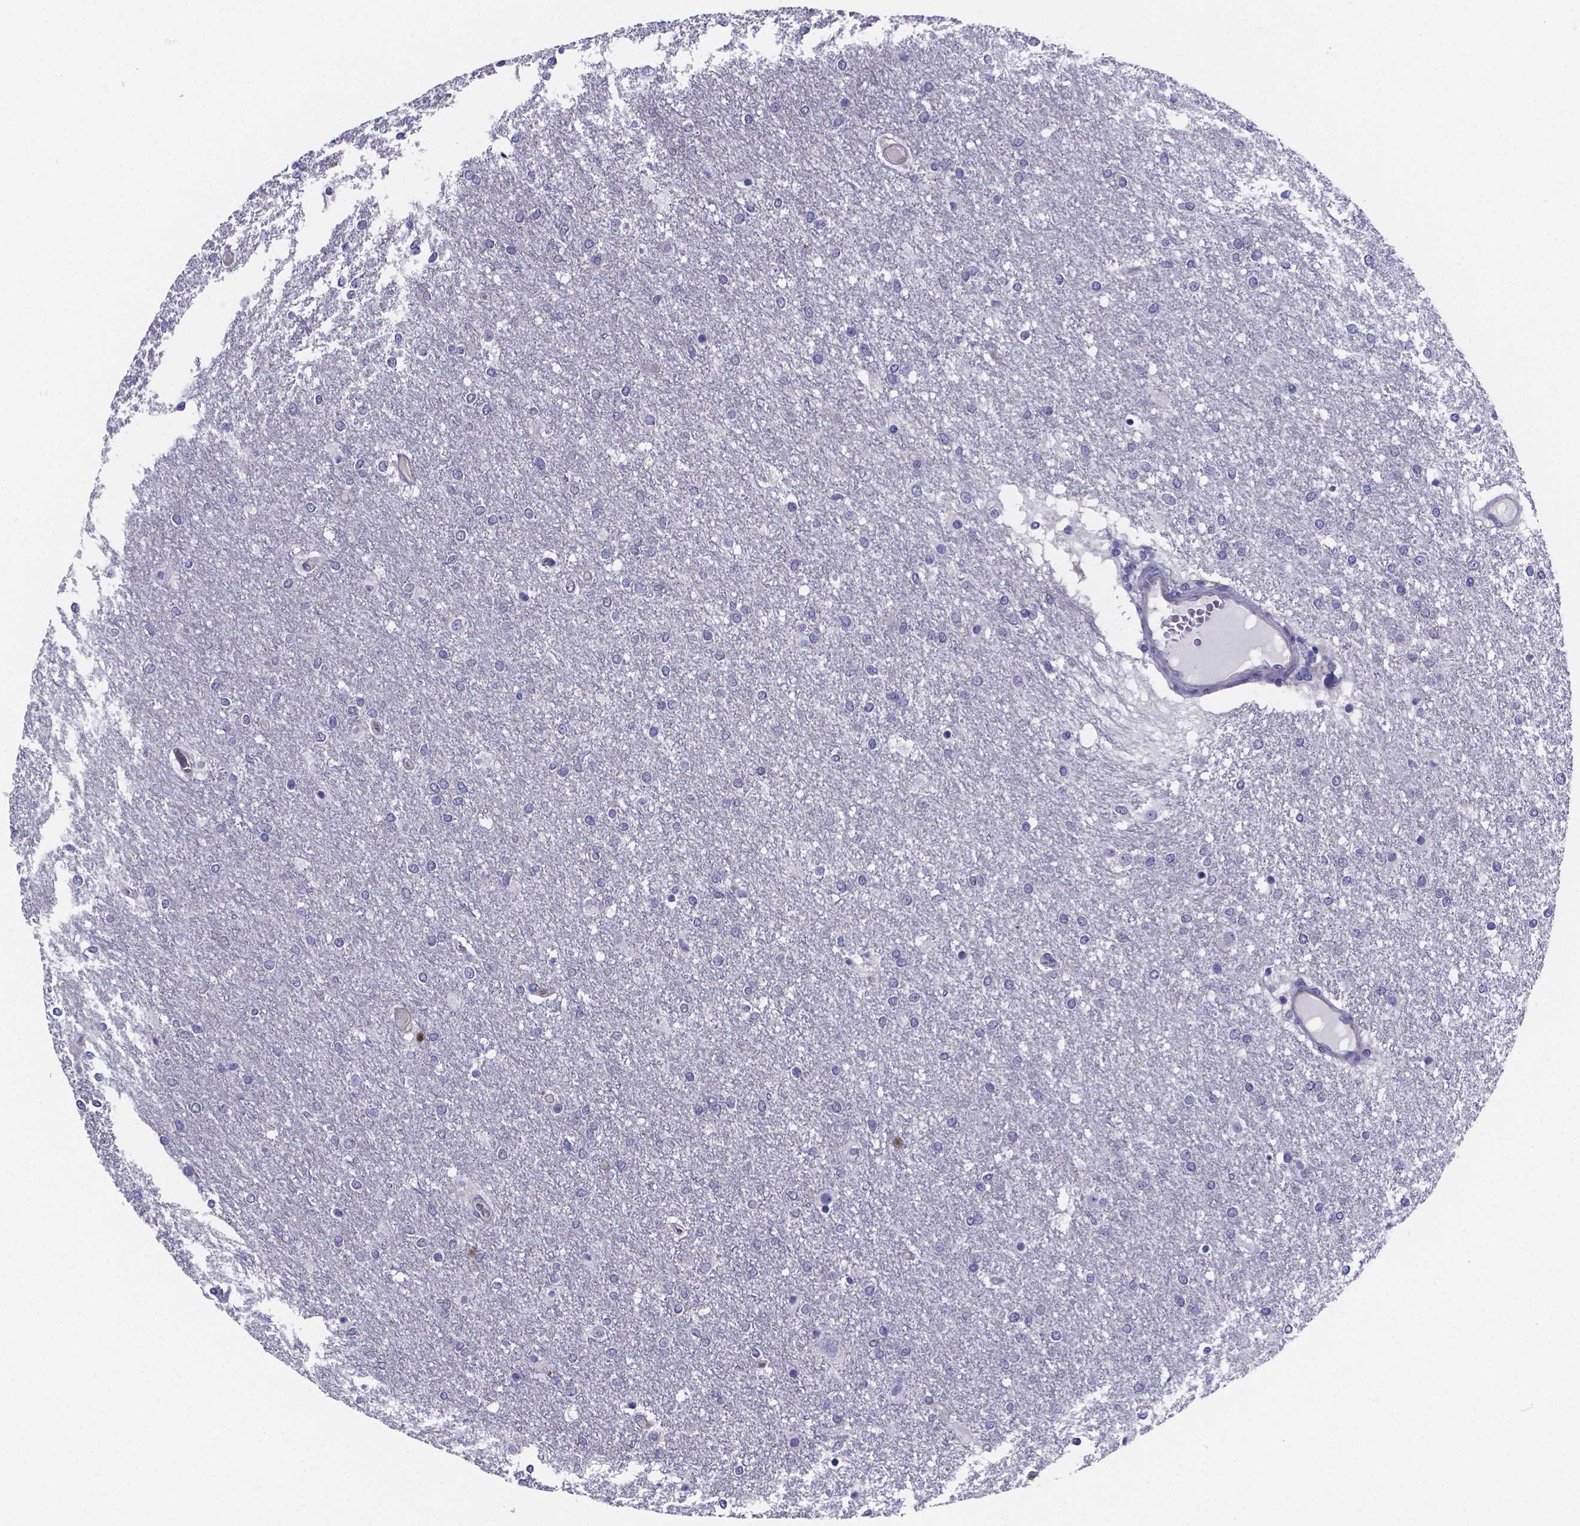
{"staining": {"intensity": "negative", "quantity": "none", "location": "none"}, "tissue": "glioma", "cell_type": "Tumor cells", "image_type": "cancer", "snomed": [{"axis": "morphology", "description": "Glioma, malignant, High grade"}, {"axis": "topography", "description": "Brain"}], "caption": "Tumor cells show no significant protein expression in malignant glioma (high-grade).", "gene": "SFRP4", "patient": {"sex": "female", "age": 61}}